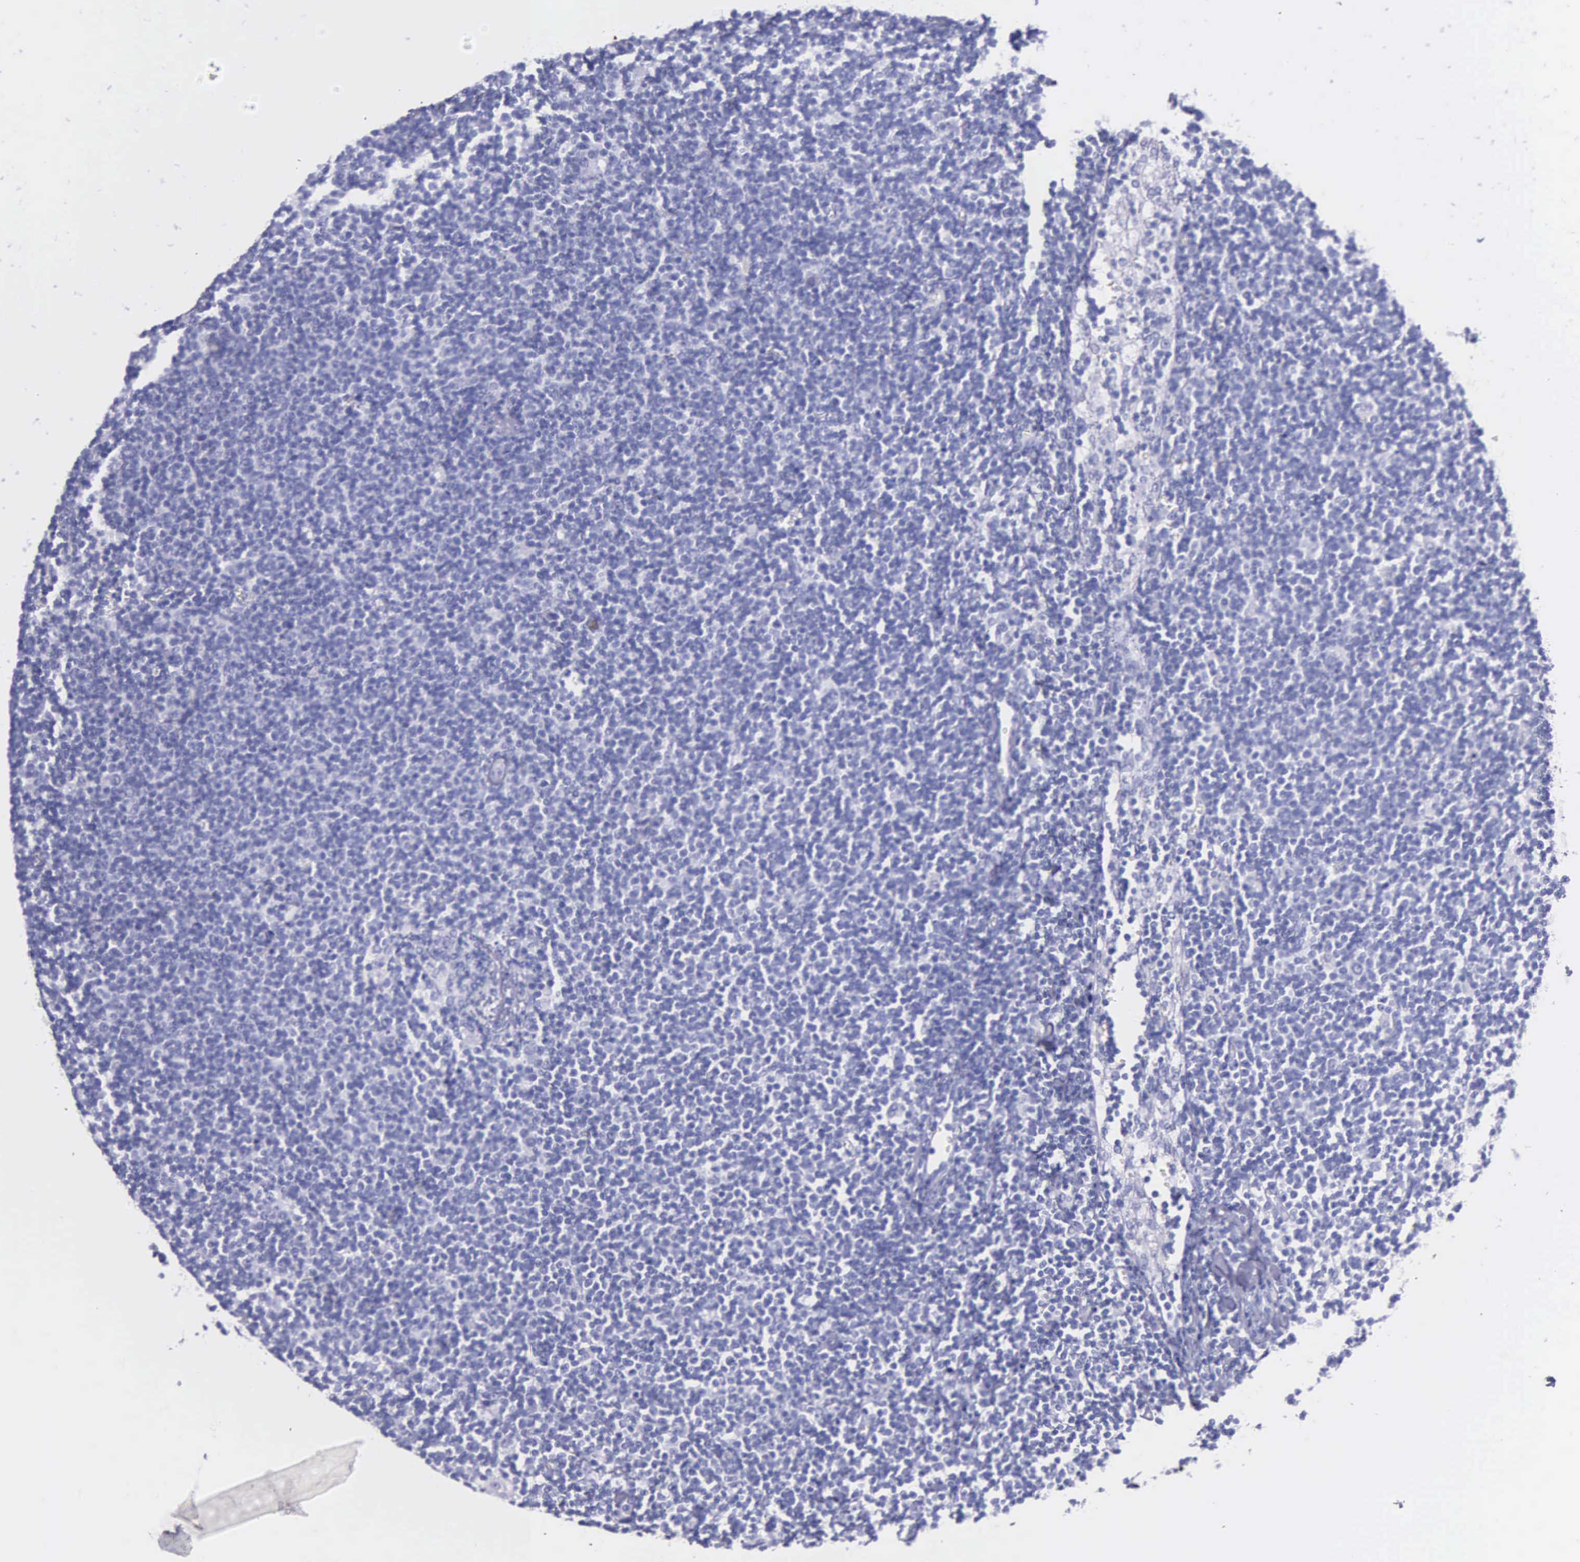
{"staining": {"intensity": "negative", "quantity": "none", "location": "none"}, "tissue": "lymphoma", "cell_type": "Tumor cells", "image_type": "cancer", "snomed": [{"axis": "morphology", "description": "Malignant lymphoma, non-Hodgkin's type, Low grade"}, {"axis": "topography", "description": "Lymph node"}], "caption": "An immunohistochemistry (IHC) micrograph of lymphoma is shown. There is no staining in tumor cells of lymphoma.", "gene": "KLK3", "patient": {"sex": "male", "age": 65}}